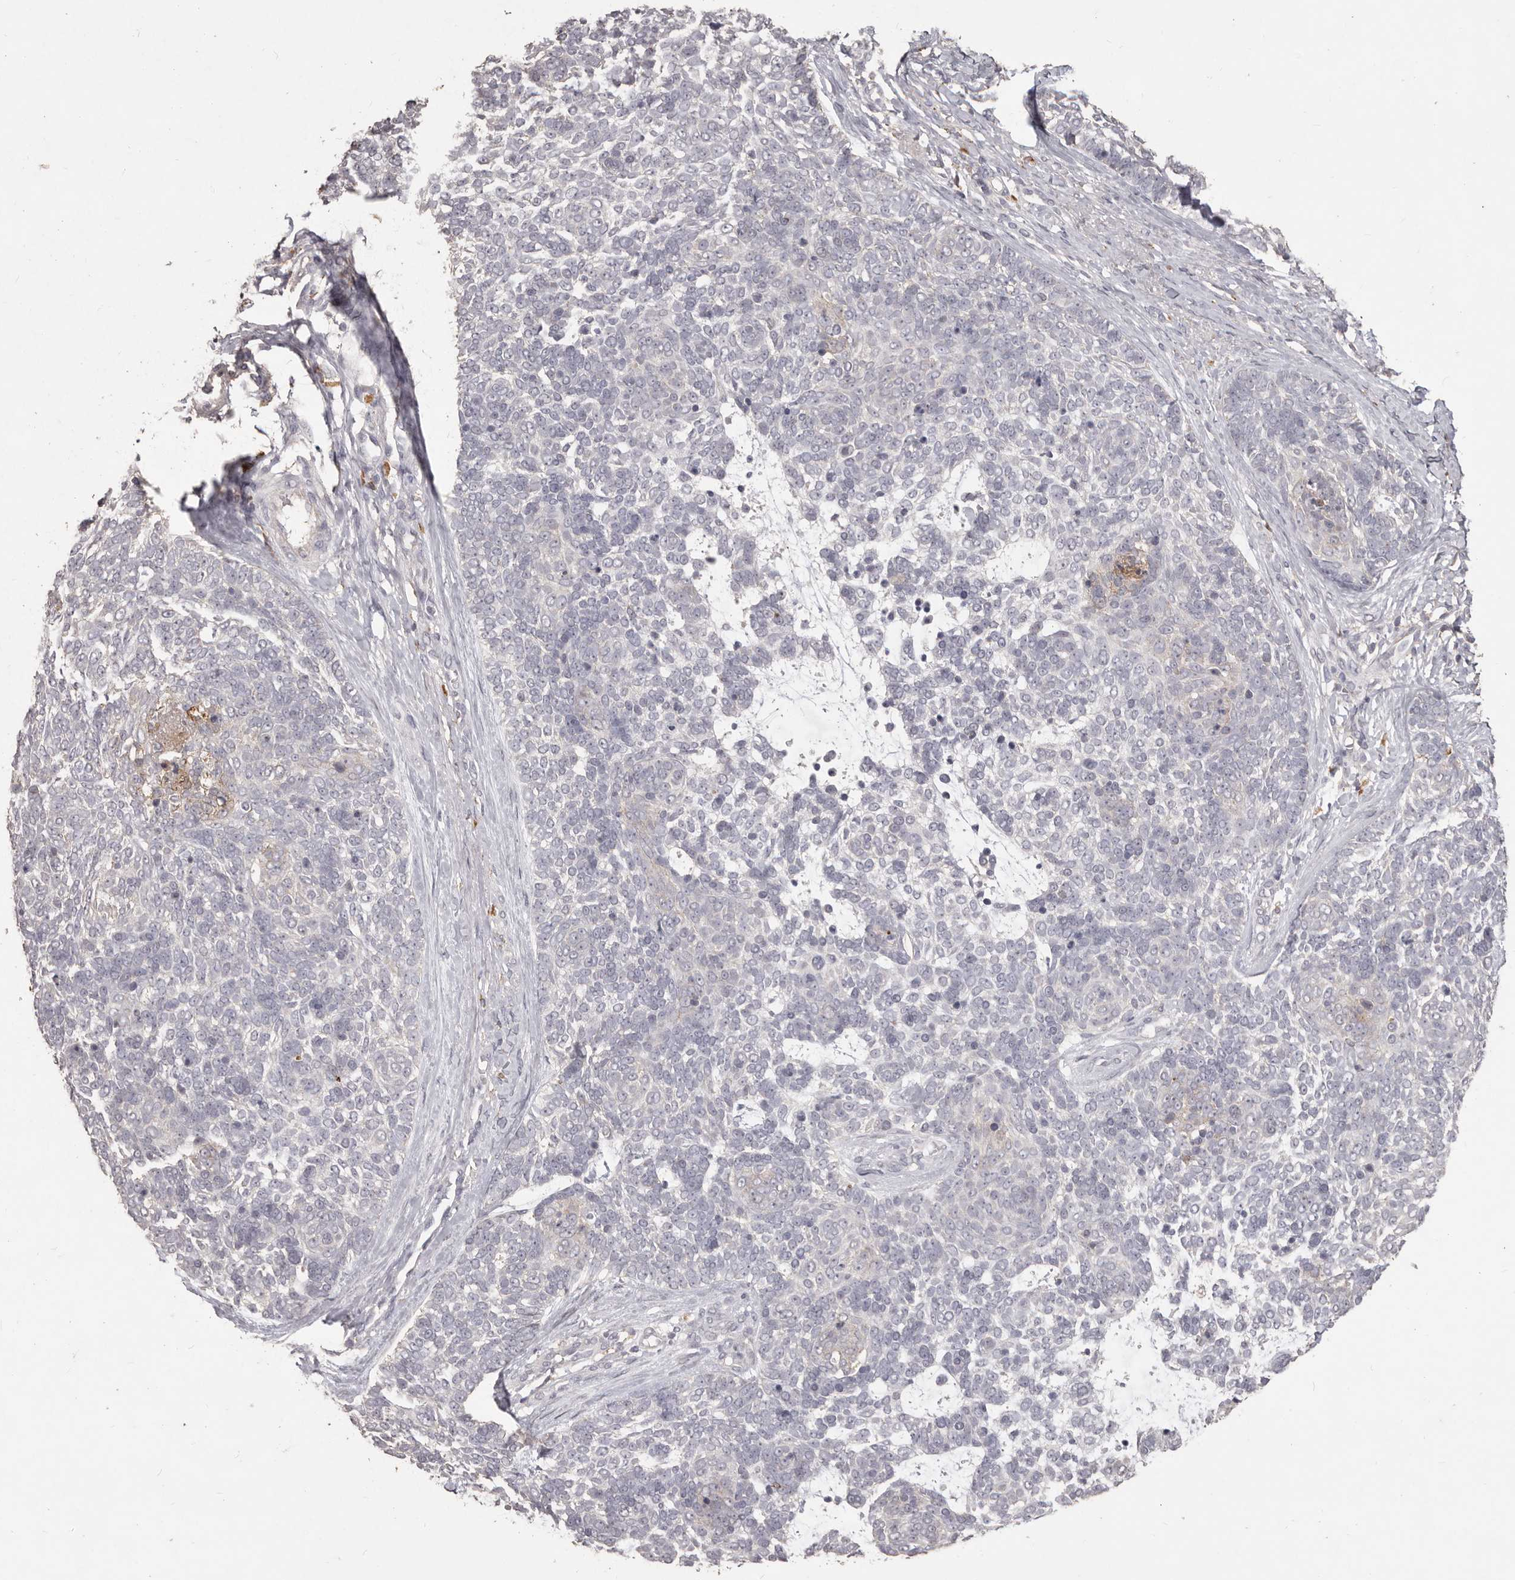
{"staining": {"intensity": "negative", "quantity": "none", "location": "none"}, "tissue": "skin cancer", "cell_type": "Tumor cells", "image_type": "cancer", "snomed": [{"axis": "morphology", "description": "Basal cell carcinoma"}, {"axis": "topography", "description": "Skin"}], "caption": "The immunohistochemistry (IHC) micrograph has no significant expression in tumor cells of skin cancer (basal cell carcinoma) tissue.", "gene": "PRSS27", "patient": {"sex": "female", "age": 81}}